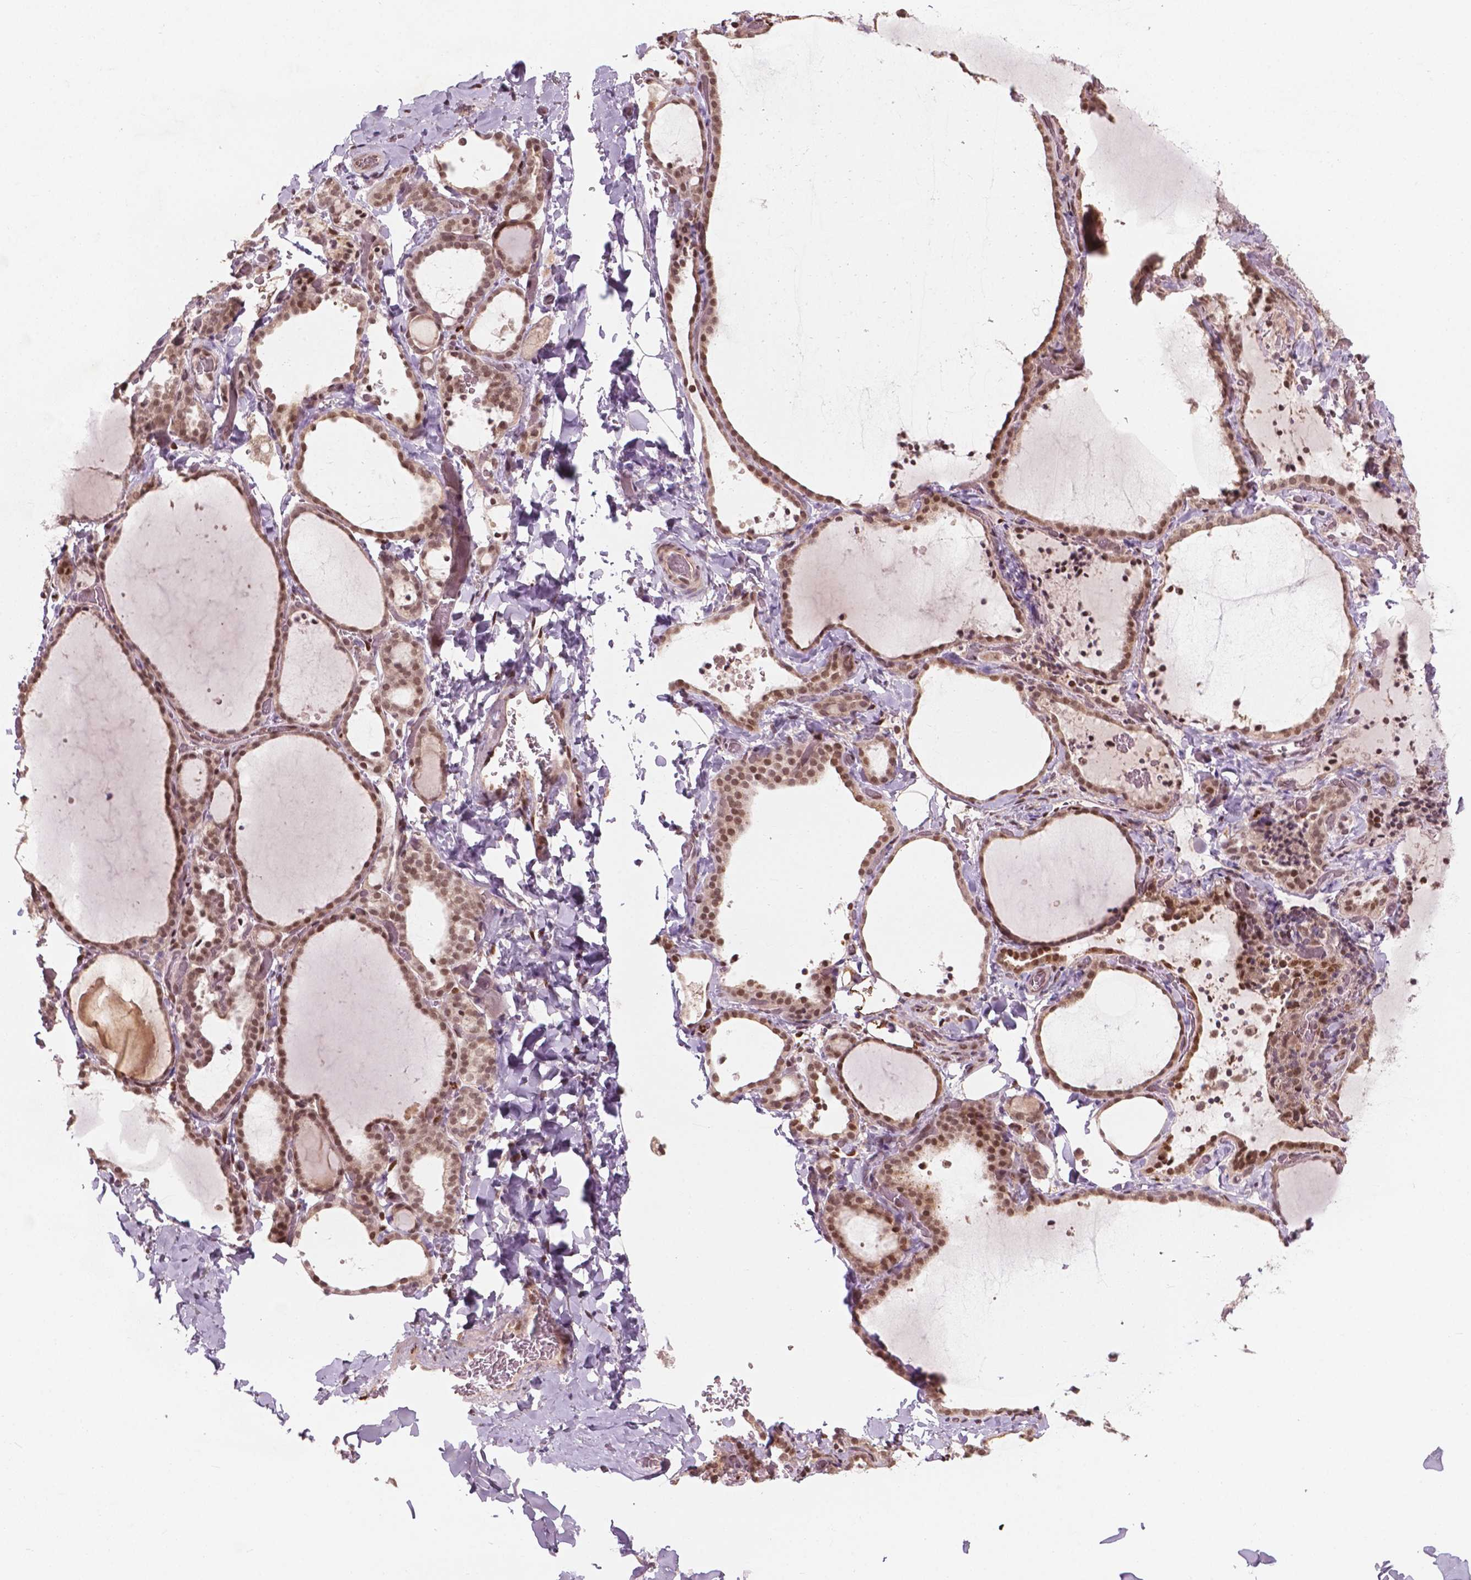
{"staining": {"intensity": "moderate", "quantity": ">75%", "location": "nuclear"}, "tissue": "thyroid gland", "cell_type": "Glandular cells", "image_type": "normal", "snomed": [{"axis": "morphology", "description": "Normal tissue, NOS"}, {"axis": "topography", "description": "Thyroid gland"}], "caption": "There is medium levels of moderate nuclear positivity in glandular cells of unremarkable thyroid gland, as demonstrated by immunohistochemical staining (brown color).", "gene": "NFAT5", "patient": {"sex": "female", "age": 22}}